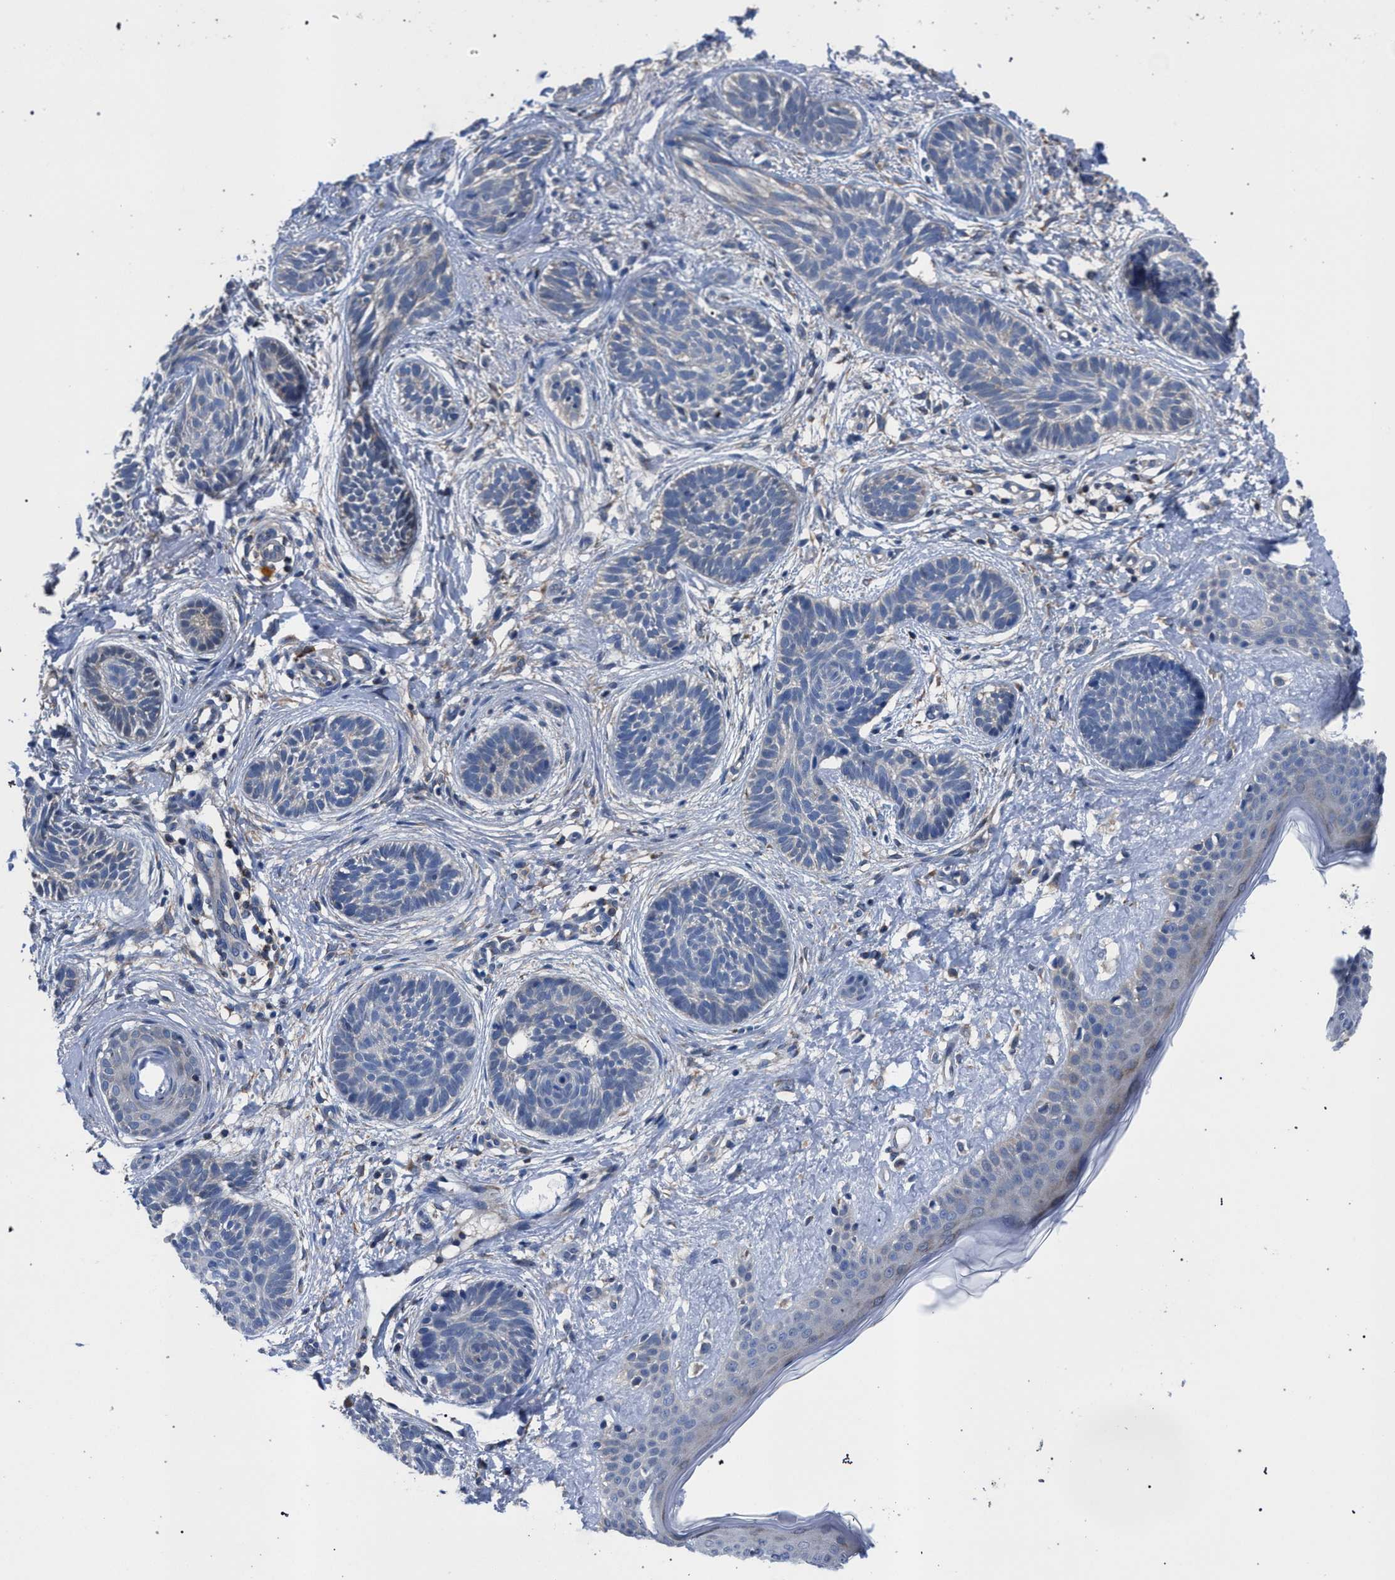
{"staining": {"intensity": "negative", "quantity": "none", "location": "none"}, "tissue": "skin cancer", "cell_type": "Tumor cells", "image_type": "cancer", "snomed": [{"axis": "morphology", "description": "Normal tissue, NOS"}, {"axis": "morphology", "description": "Basal cell carcinoma"}, {"axis": "topography", "description": "Skin"}], "caption": "This is an IHC image of human basal cell carcinoma (skin). There is no staining in tumor cells.", "gene": "CRYZ", "patient": {"sex": "male", "age": 63}}